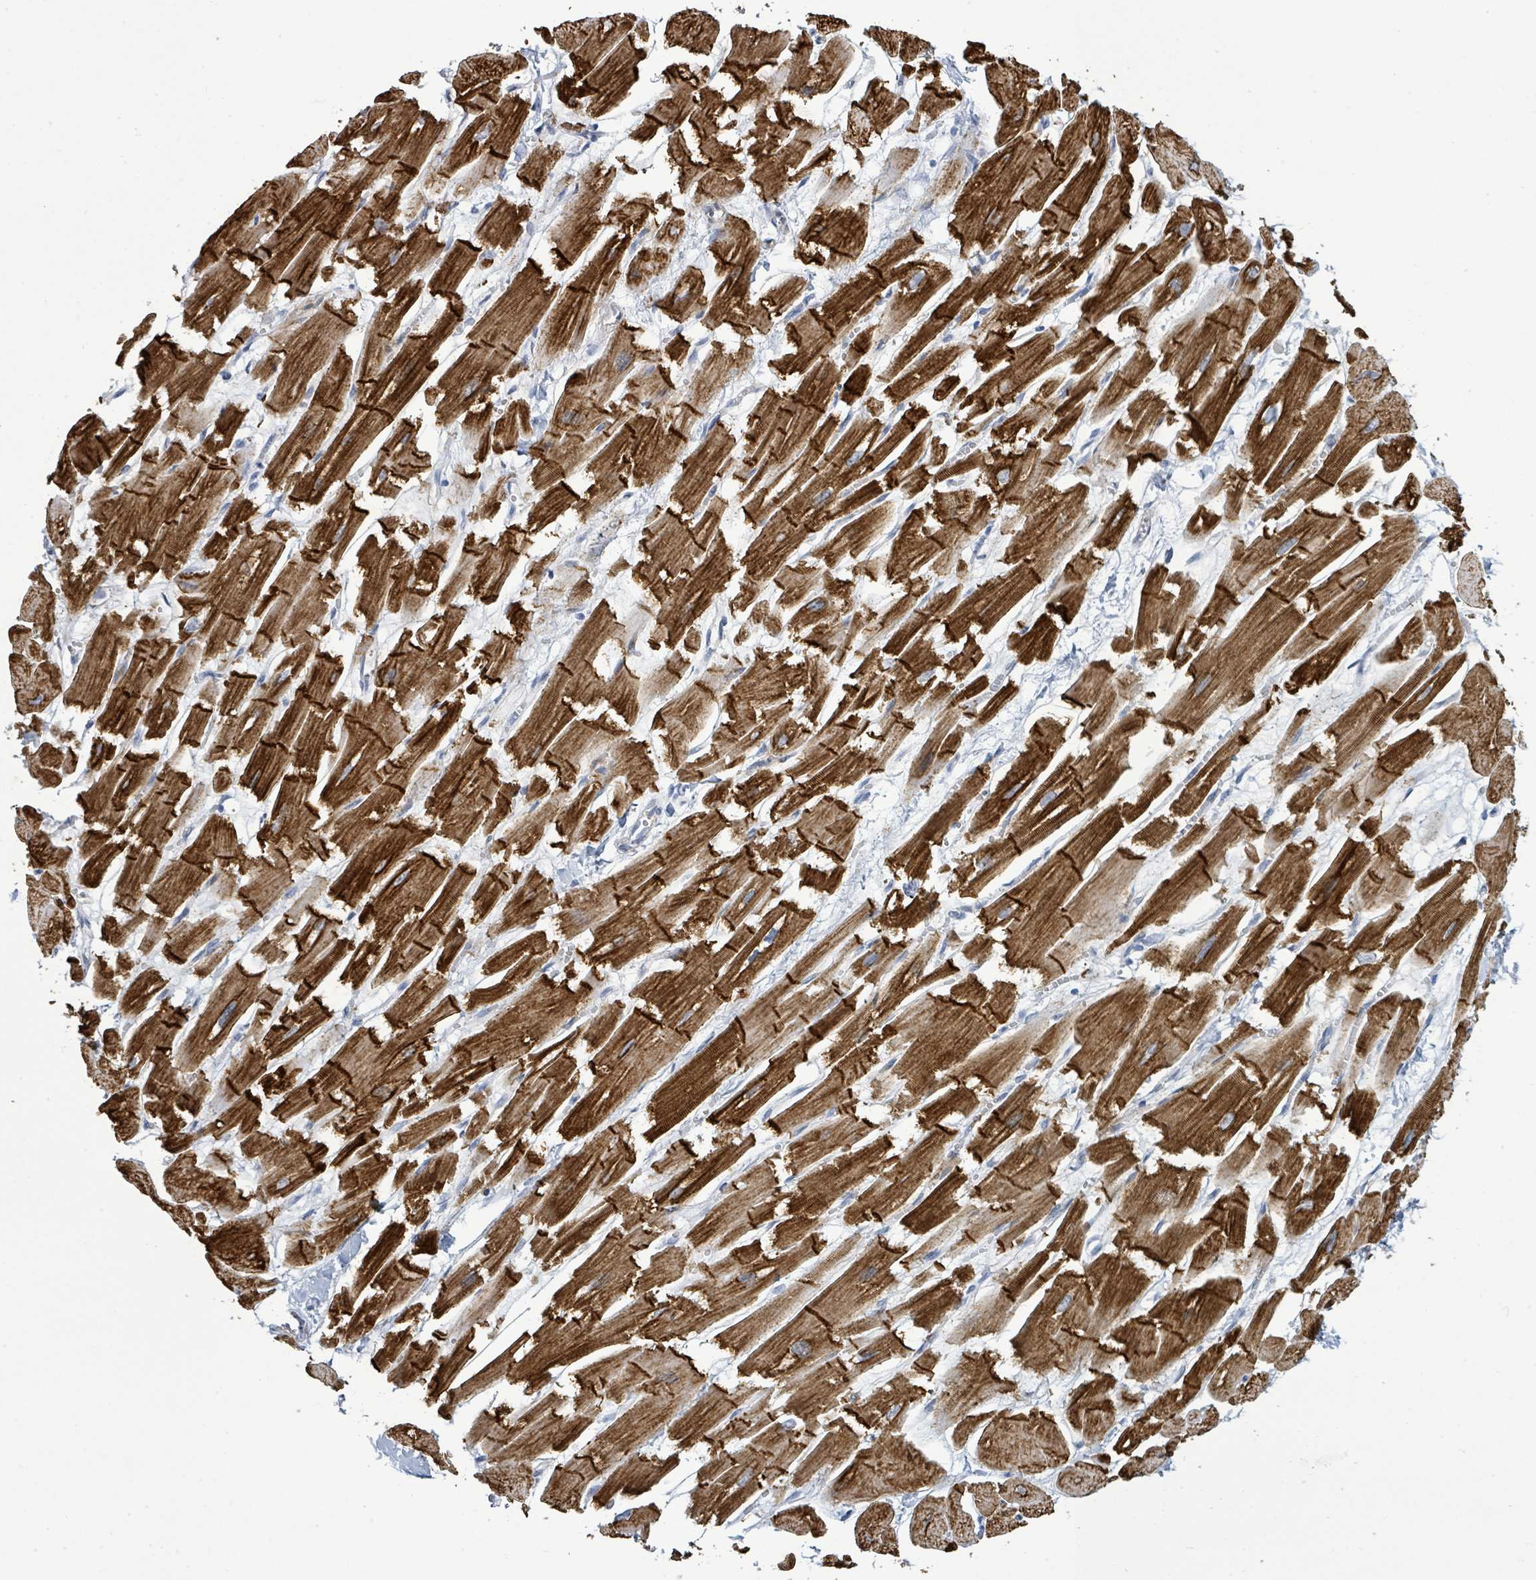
{"staining": {"intensity": "strong", "quantity": ">75%", "location": "cytoplasmic/membranous"}, "tissue": "heart muscle", "cell_type": "Cardiomyocytes", "image_type": "normal", "snomed": [{"axis": "morphology", "description": "Normal tissue, NOS"}, {"axis": "topography", "description": "Heart"}], "caption": "This is a photomicrograph of IHC staining of normal heart muscle, which shows strong positivity in the cytoplasmic/membranous of cardiomyocytes.", "gene": "SIRPB1", "patient": {"sex": "male", "age": 54}}